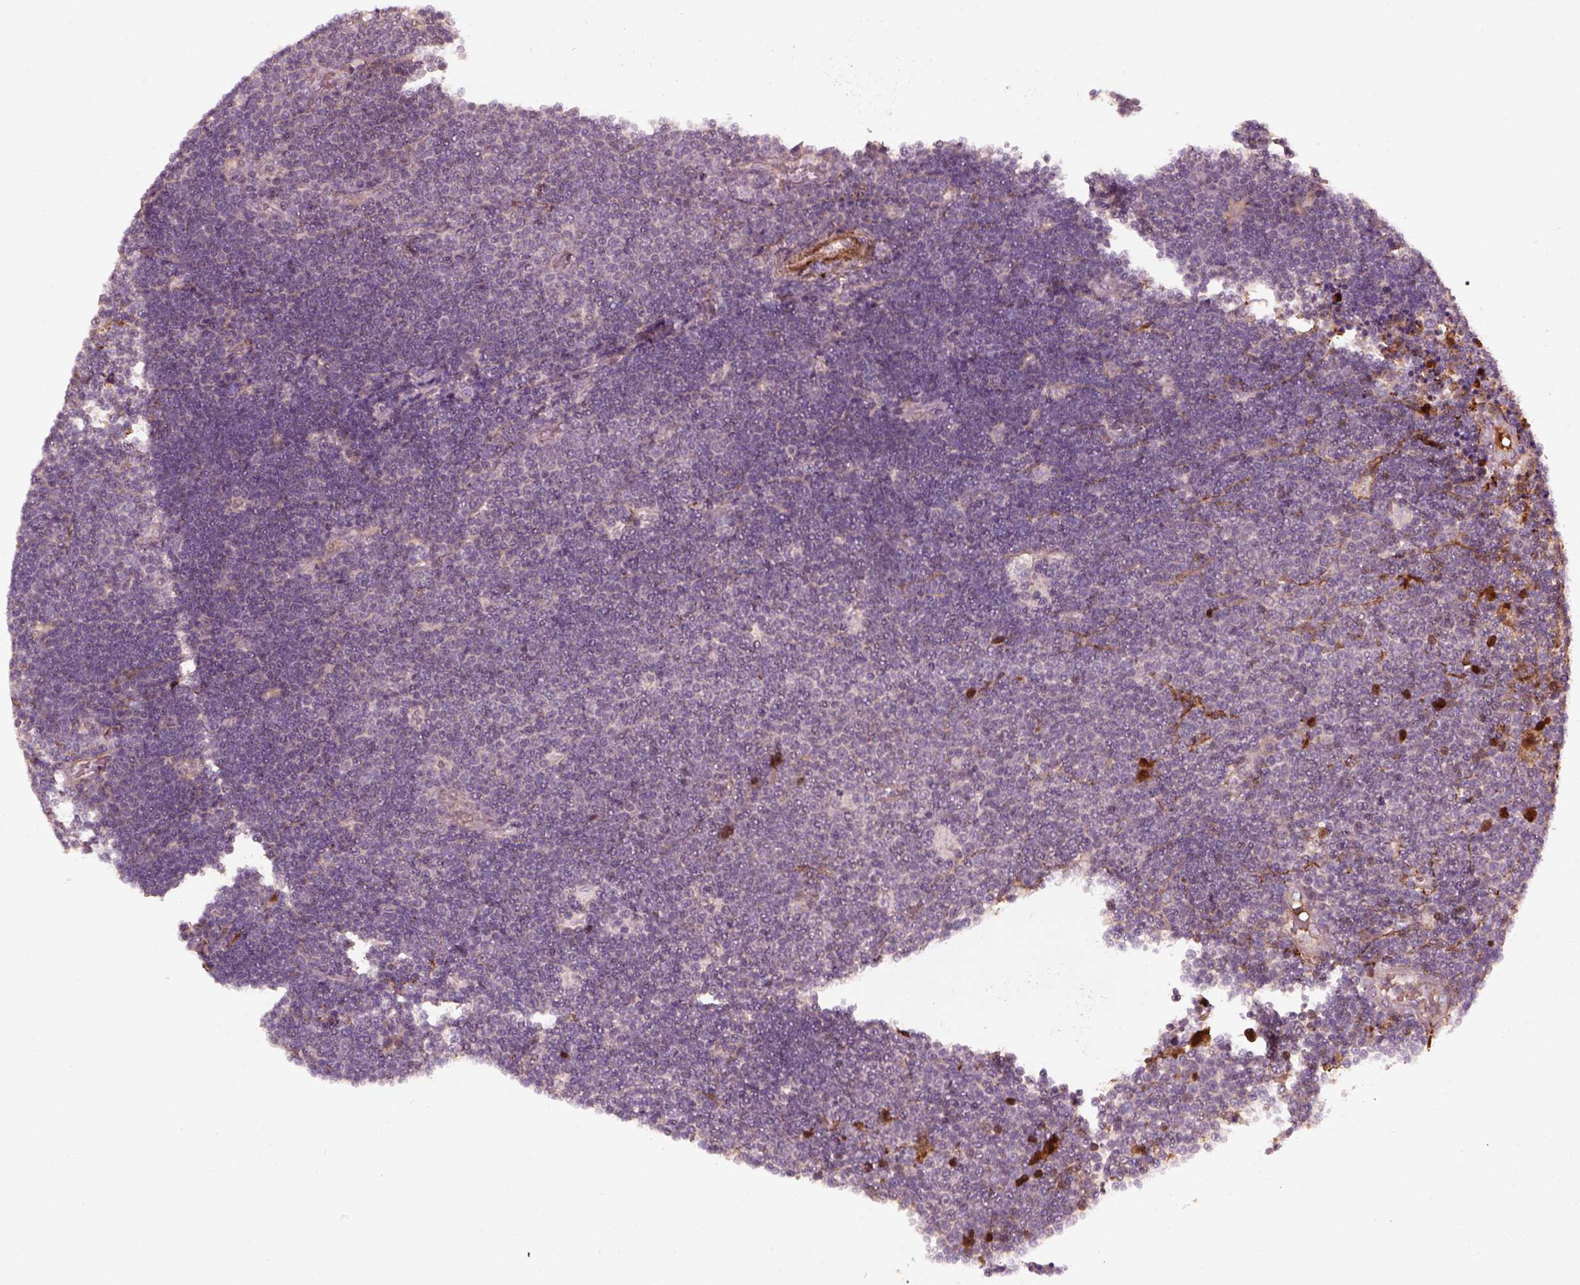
{"staining": {"intensity": "negative", "quantity": "none", "location": "none"}, "tissue": "lymphoma", "cell_type": "Tumor cells", "image_type": "cancer", "snomed": [{"axis": "morphology", "description": "Malignant lymphoma, non-Hodgkin's type, Low grade"}, {"axis": "topography", "description": "Brain"}], "caption": "Tumor cells are negative for protein expression in human malignant lymphoma, non-Hodgkin's type (low-grade).", "gene": "EFEMP1", "patient": {"sex": "female", "age": 66}}